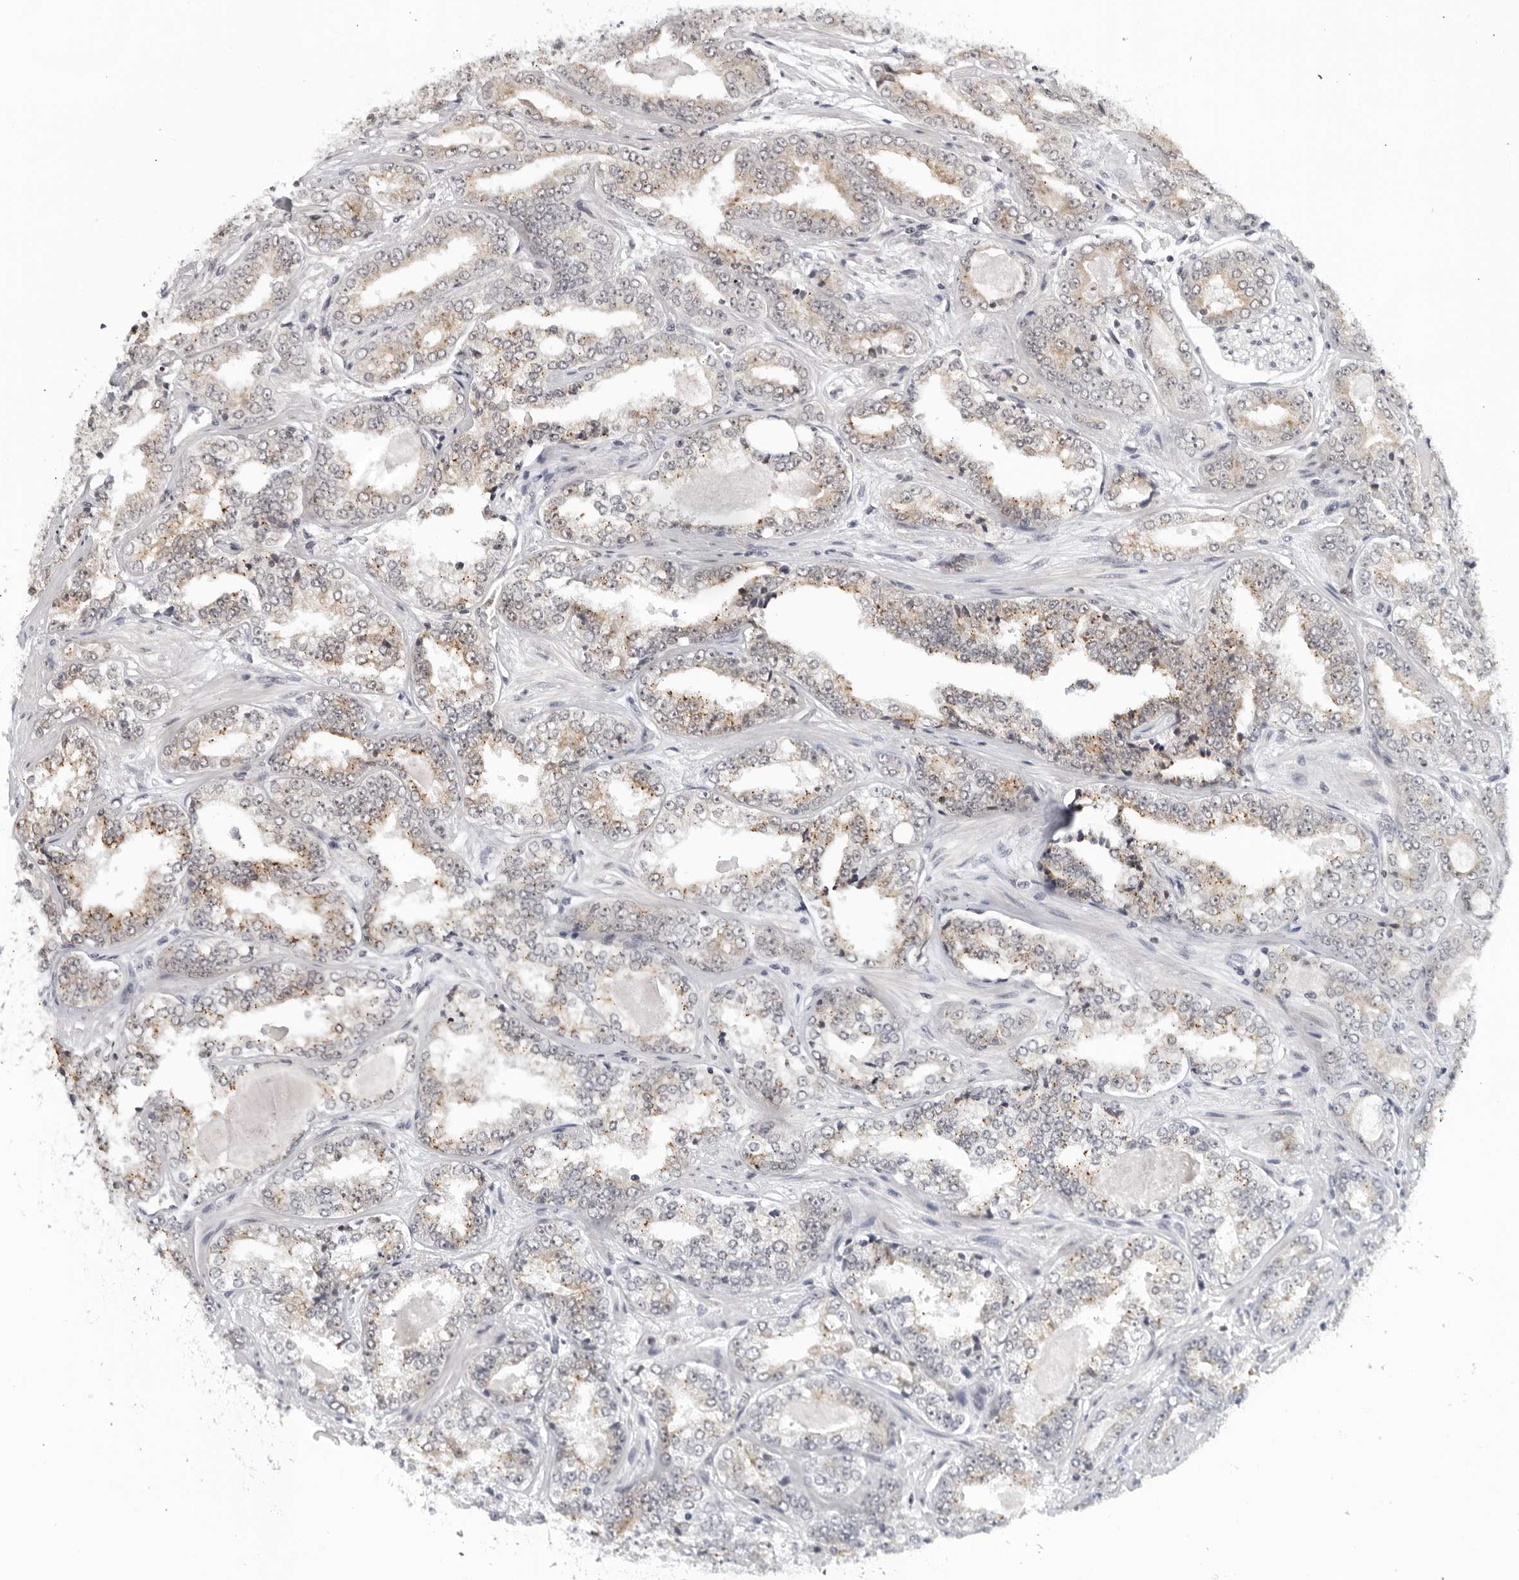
{"staining": {"intensity": "weak", "quantity": "25%-75%", "location": "cytoplasmic/membranous"}, "tissue": "prostate cancer", "cell_type": "Tumor cells", "image_type": "cancer", "snomed": [{"axis": "morphology", "description": "Adenocarcinoma, High grade"}, {"axis": "topography", "description": "Prostate"}], "caption": "Immunohistochemistry (DAB (3,3'-diaminobenzidine)) staining of high-grade adenocarcinoma (prostate) shows weak cytoplasmic/membranous protein expression in about 25%-75% of tumor cells.", "gene": "RAB11FIP3", "patient": {"sex": "male", "age": 71}}